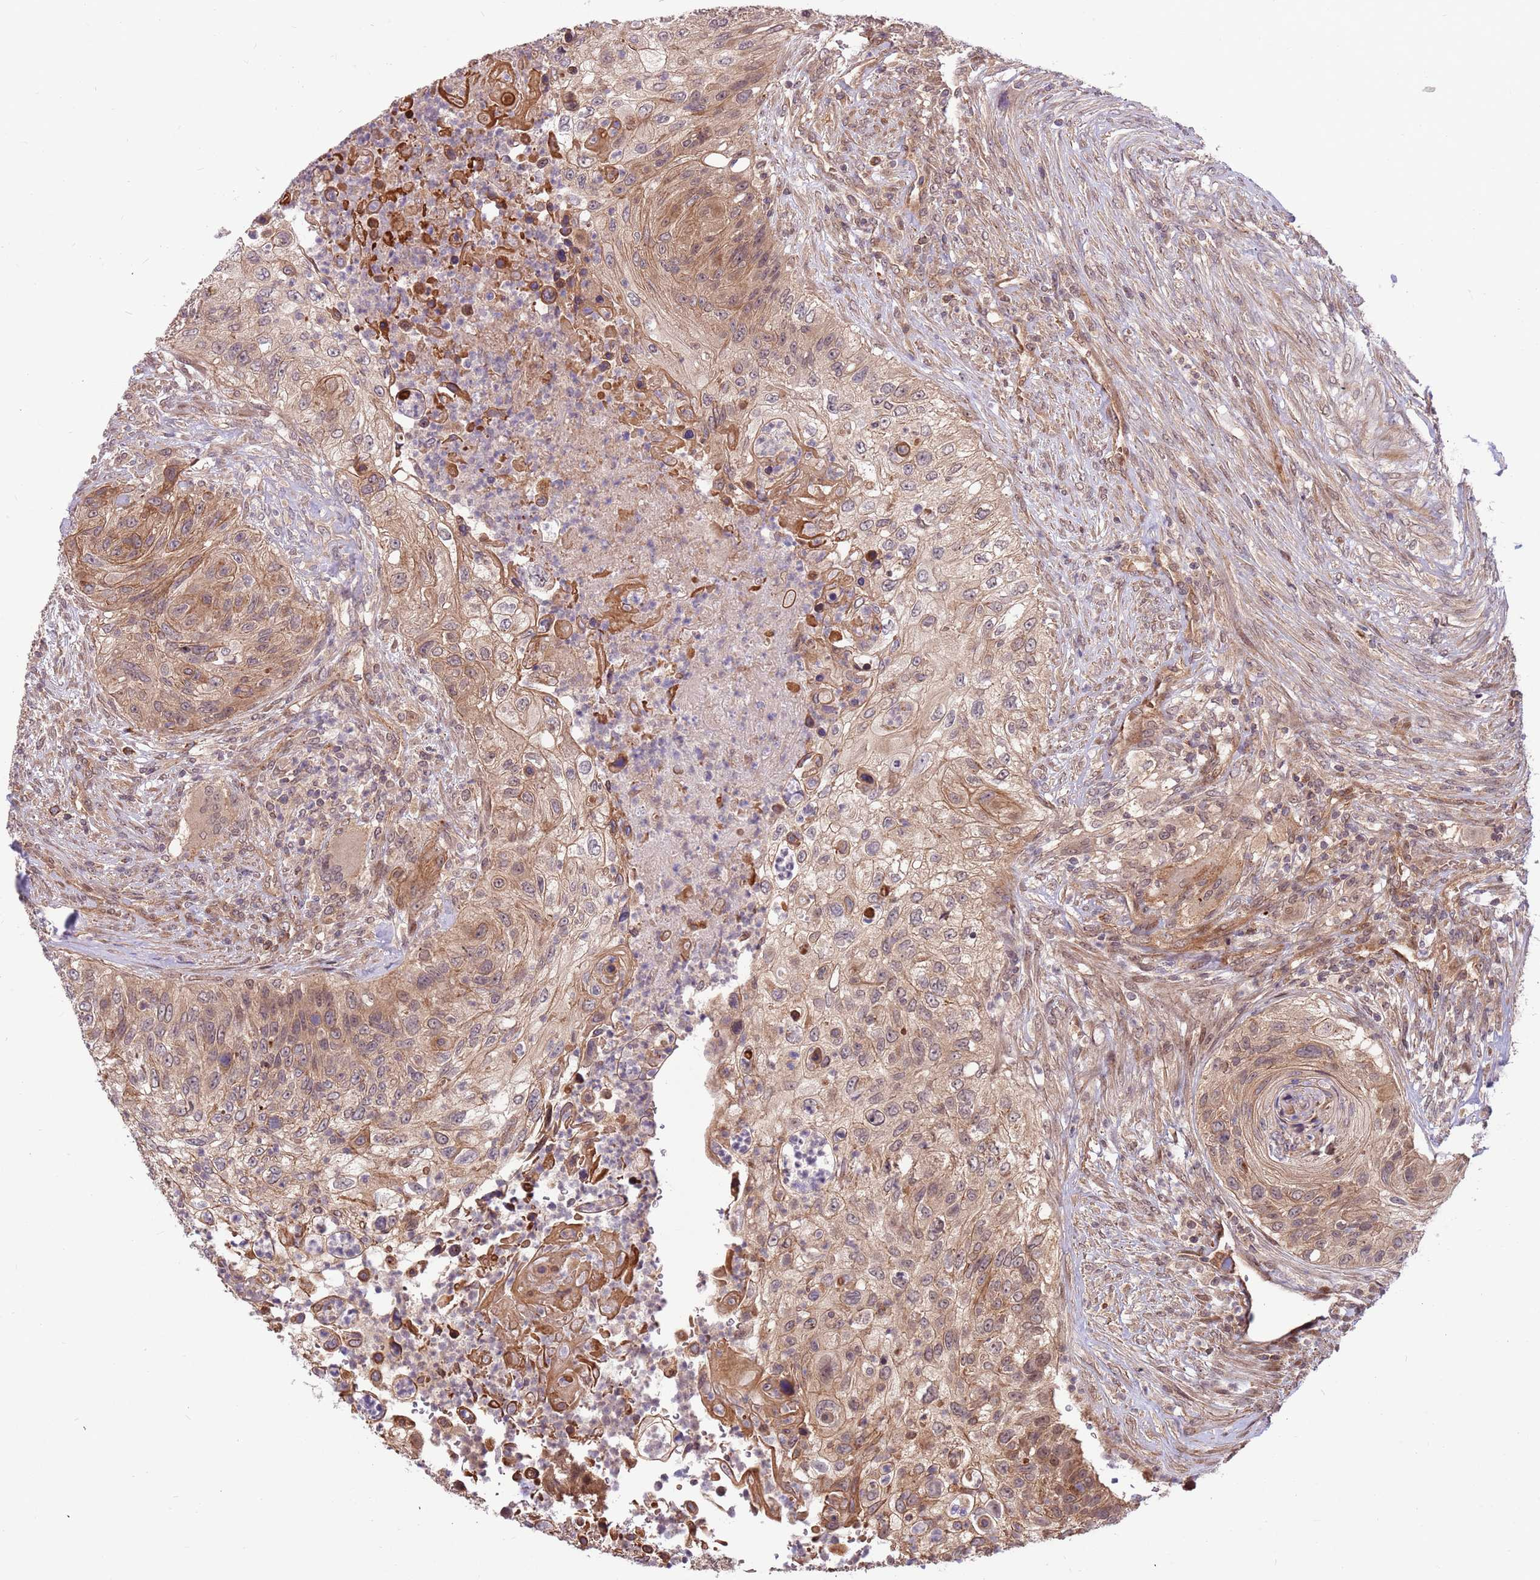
{"staining": {"intensity": "moderate", "quantity": "25%-75%", "location": "cytoplasmic/membranous"}, "tissue": "urothelial cancer", "cell_type": "Tumor cells", "image_type": "cancer", "snomed": [{"axis": "morphology", "description": "Urothelial carcinoma, High grade"}, {"axis": "topography", "description": "Urinary bladder"}], "caption": "Immunohistochemical staining of human urothelial cancer shows medium levels of moderate cytoplasmic/membranous protein staining in about 25%-75% of tumor cells.", "gene": "HAUS3", "patient": {"sex": "female", "age": 60}}